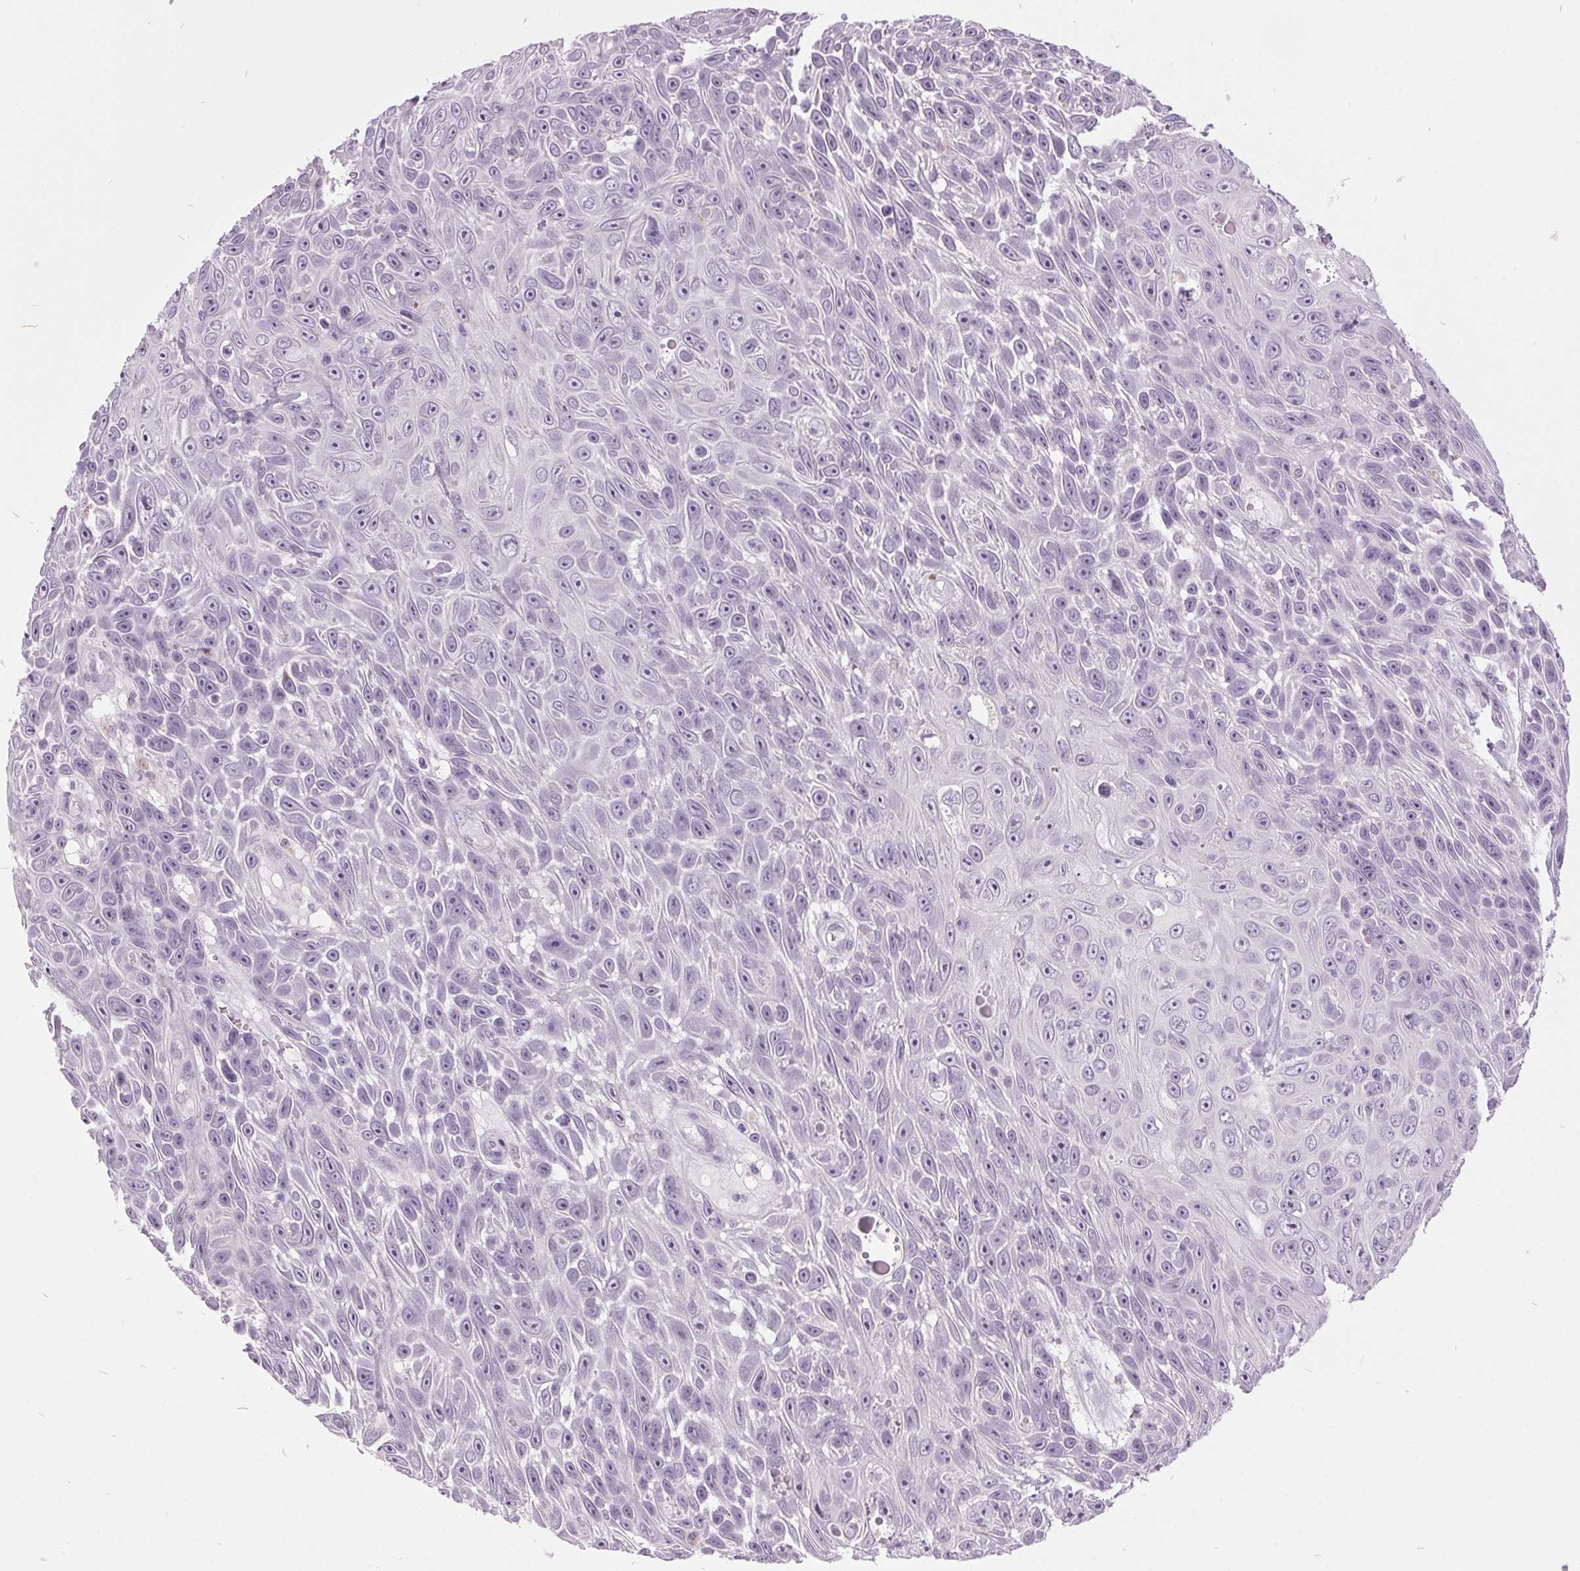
{"staining": {"intensity": "negative", "quantity": "none", "location": "none"}, "tissue": "skin cancer", "cell_type": "Tumor cells", "image_type": "cancer", "snomed": [{"axis": "morphology", "description": "Squamous cell carcinoma, NOS"}, {"axis": "topography", "description": "Skin"}], "caption": "Human skin cancer stained for a protein using IHC shows no expression in tumor cells.", "gene": "ODAD2", "patient": {"sex": "male", "age": 82}}